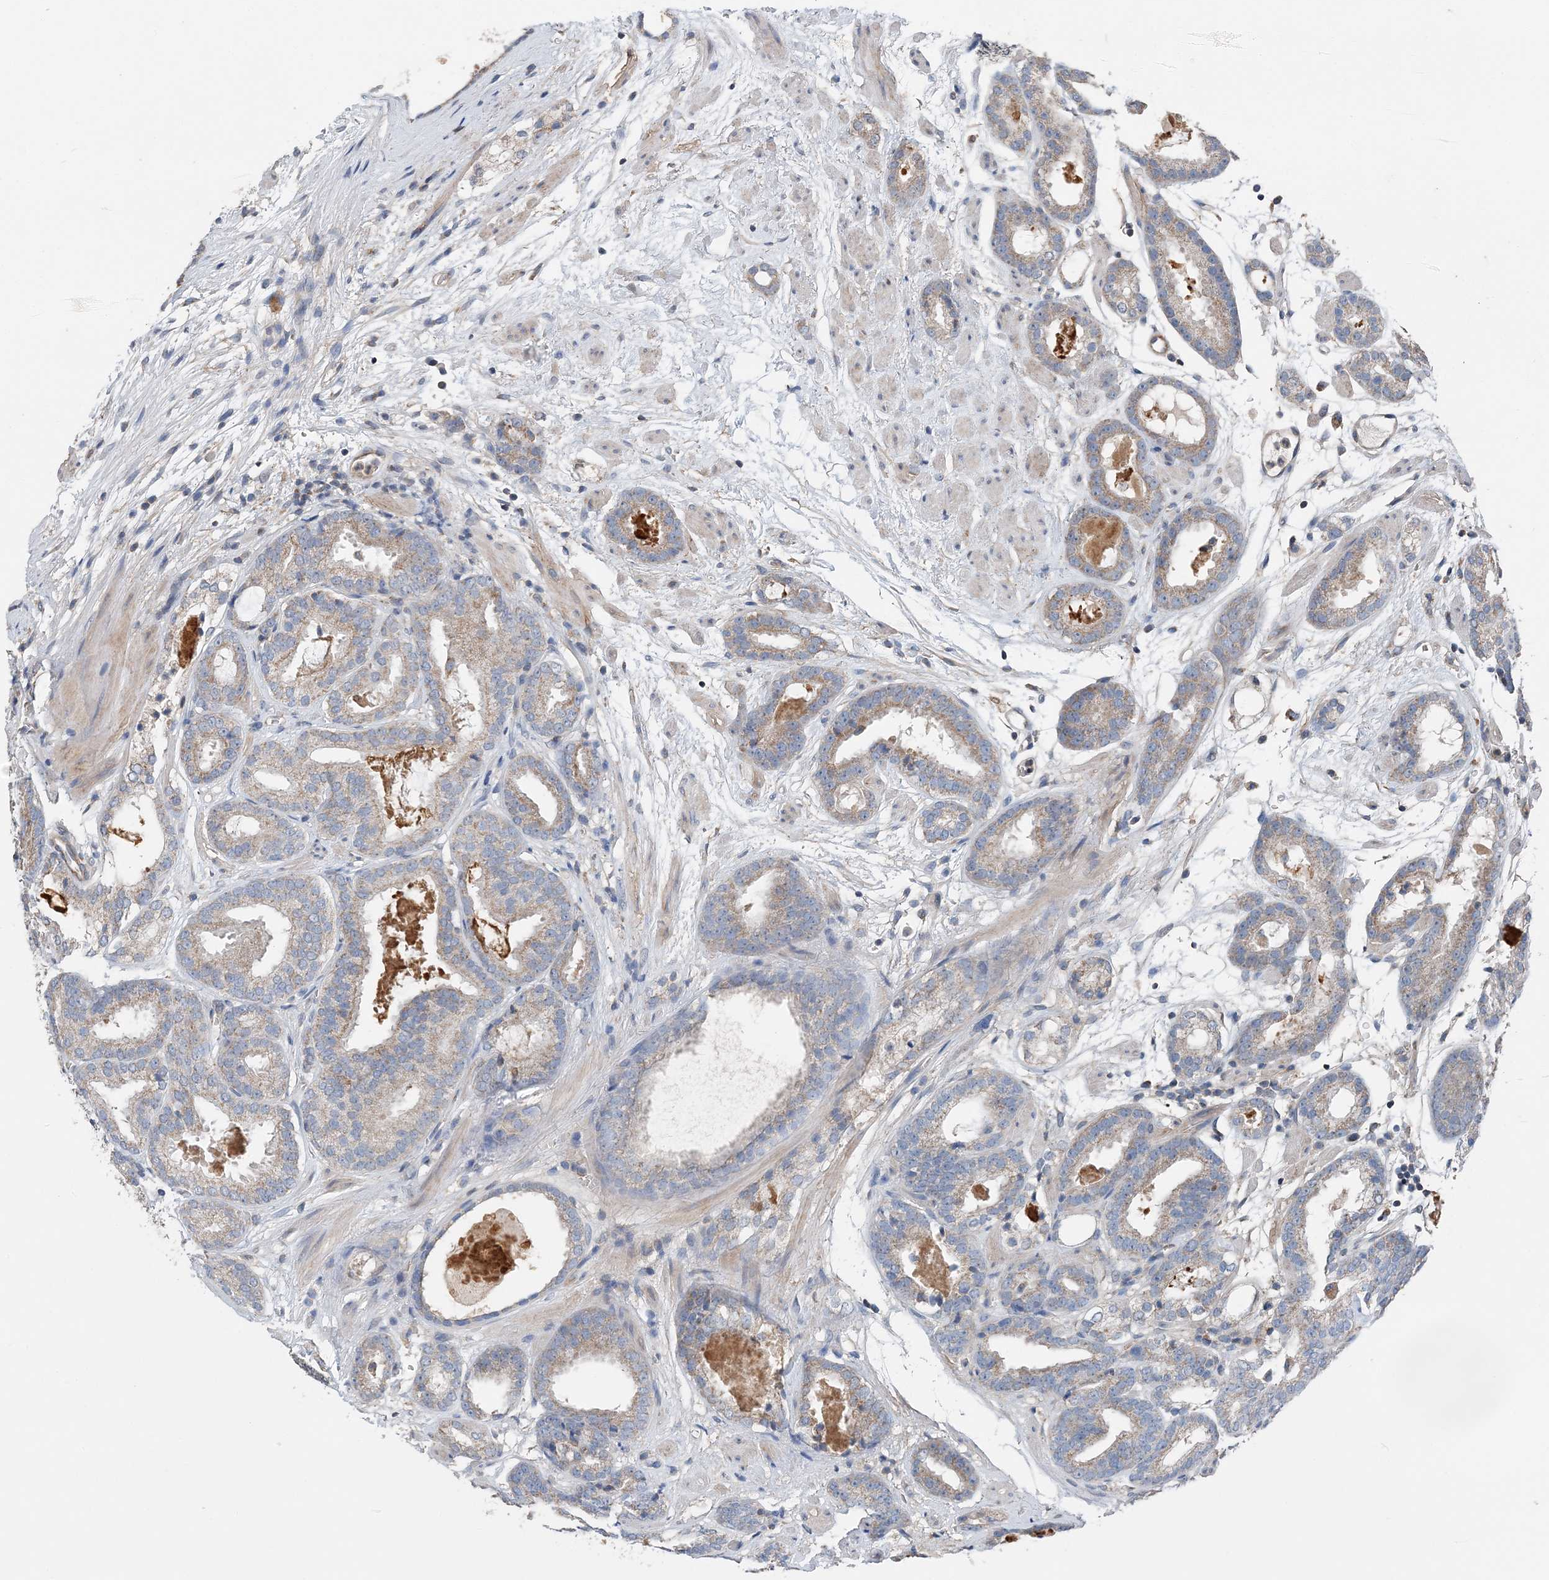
{"staining": {"intensity": "weak", "quantity": "25%-75%", "location": "cytoplasmic/membranous"}, "tissue": "prostate cancer", "cell_type": "Tumor cells", "image_type": "cancer", "snomed": [{"axis": "morphology", "description": "Adenocarcinoma, Low grade"}, {"axis": "topography", "description": "Prostate"}], "caption": "DAB (3,3'-diaminobenzidine) immunohistochemical staining of prostate cancer (adenocarcinoma (low-grade)) exhibits weak cytoplasmic/membranous protein positivity in about 25%-75% of tumor cells.", "gene": "SPRY2", "patient": {"sex": "male", "age": 69}}